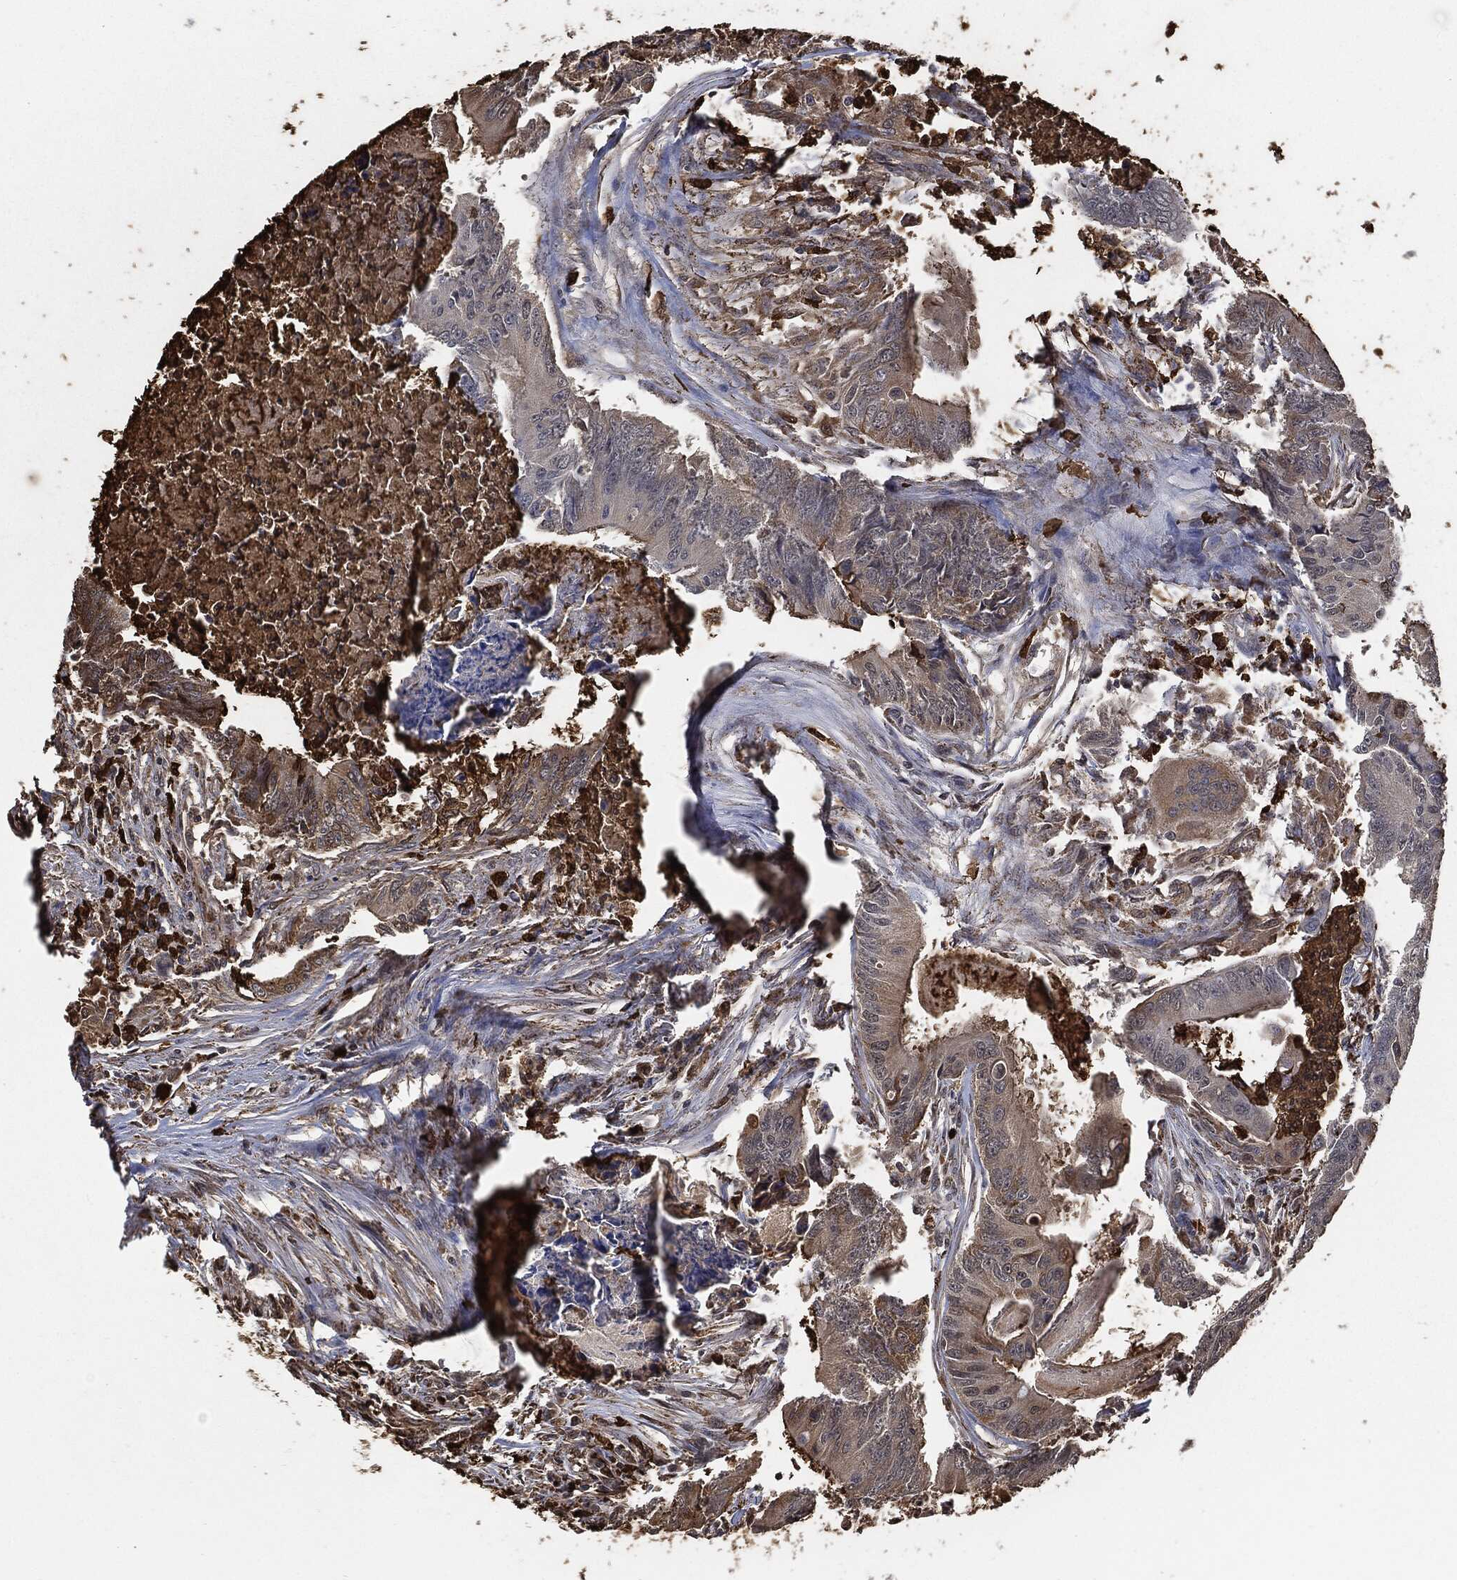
{"staining": {"intensity": "negative", "quantity": "none", "location": "none"}, "tissue": "colorectal cancer", "cell_type": "Tumor cells", "image_type": "cancer", "snomed": [{"axis": "morphology", "description": "Adenocarcinoma, NOS"}, {"axis": "topography", "description": "Colon"}], "caption": "Human colorectal cancer stained for a protein using immunohistochemistry (IHC) exhibits no positivity in tumor cells.", "gene": "S100A9", "patient": {"sex": "male", "age": 84}}